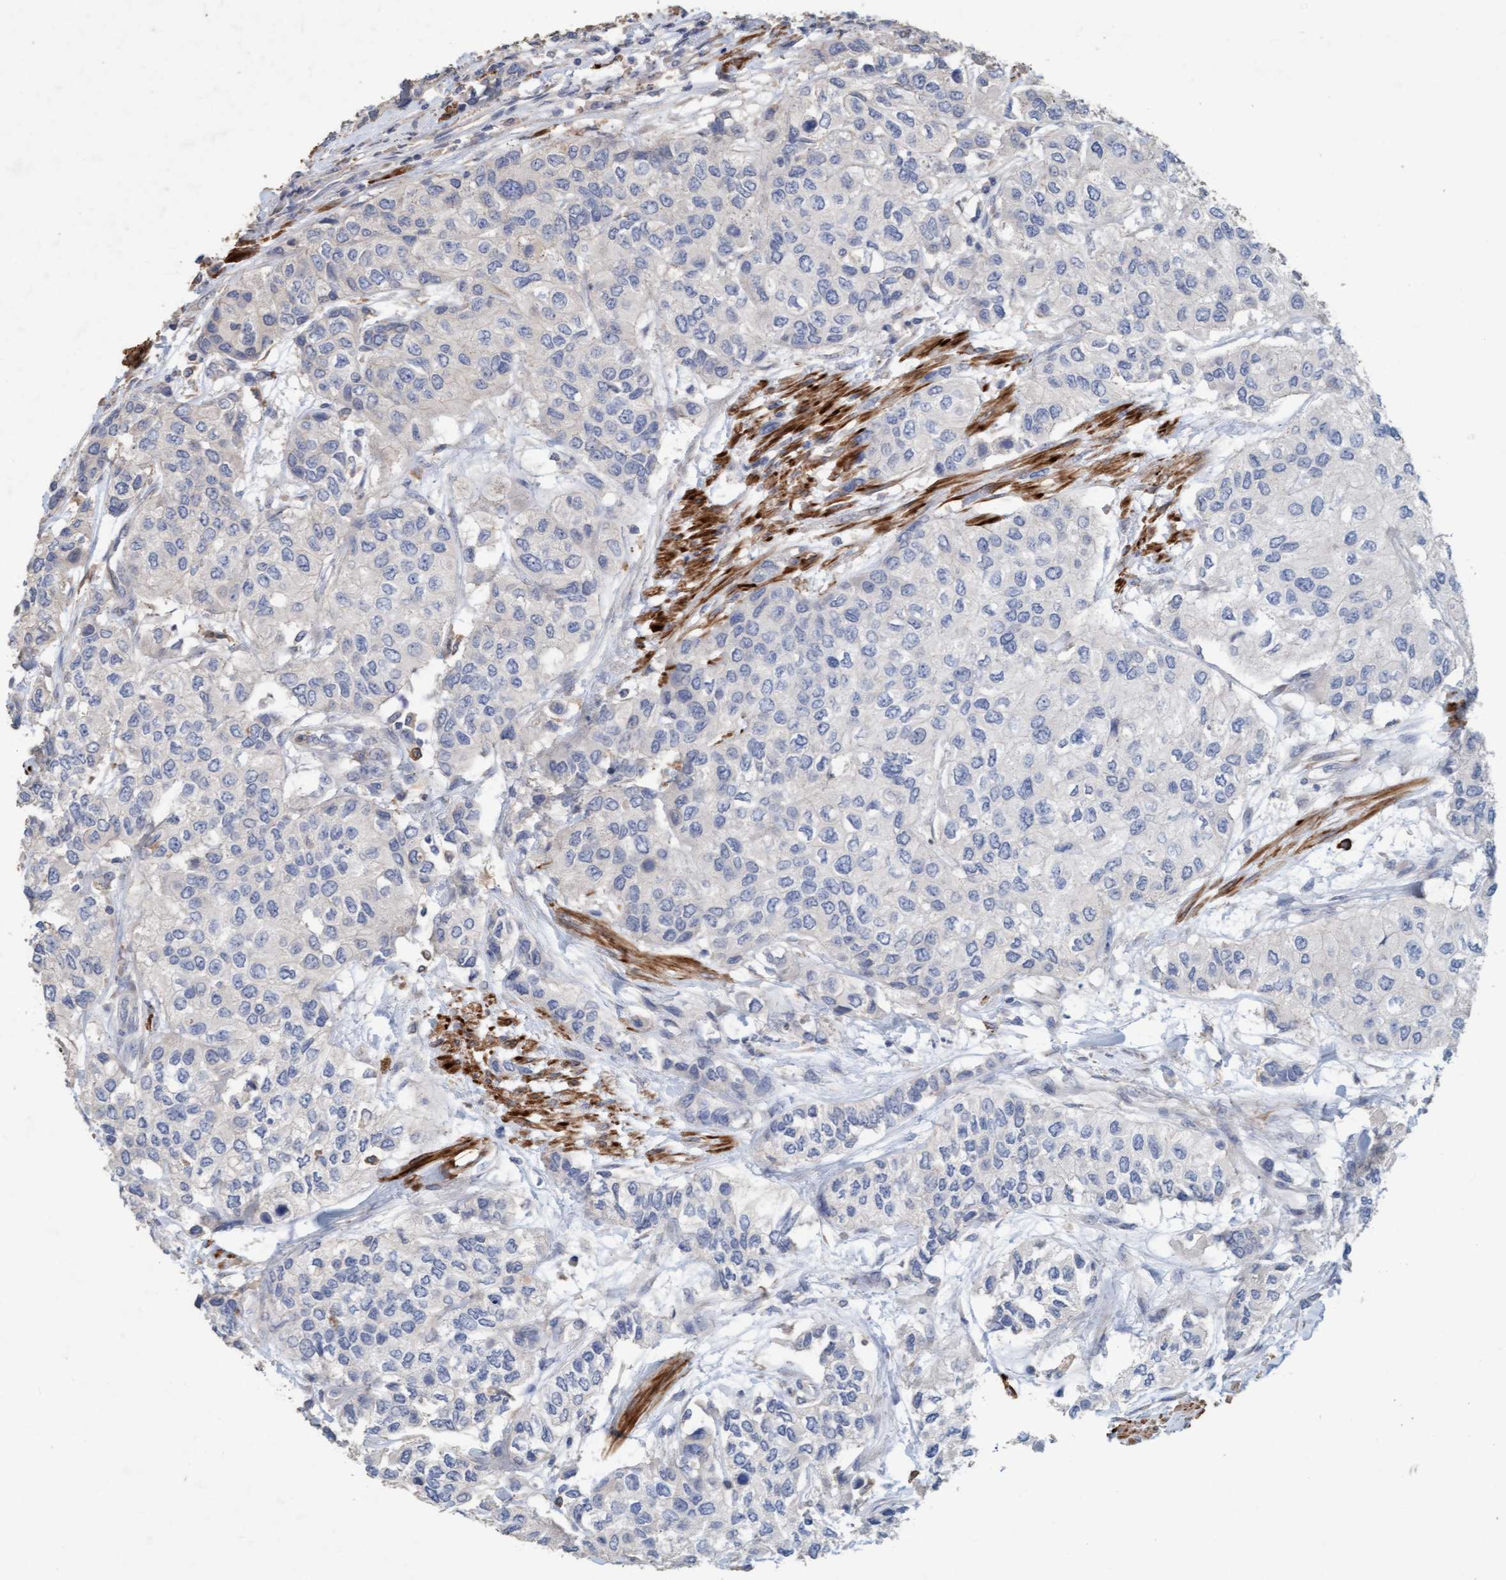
{"staining": {"intensity": "negative", "quantity": "none", "location": "none"}, "tissue": "urothelial cancer", "cell_type": "Tumor cells", "image_type": "cancer", "snomed": [{"axis": "morphology", "description": "Urothelial carcinoma, High grade"}, {"axis": "topography", "description": "Urinary bladder"}], "caption": "Urothelial carcinoma (high-grade) stained for a protein using IHC exhibits no expression tumor cells.", "gene": "LONRF1", "patient": {"sex": "female", "age": 56}}